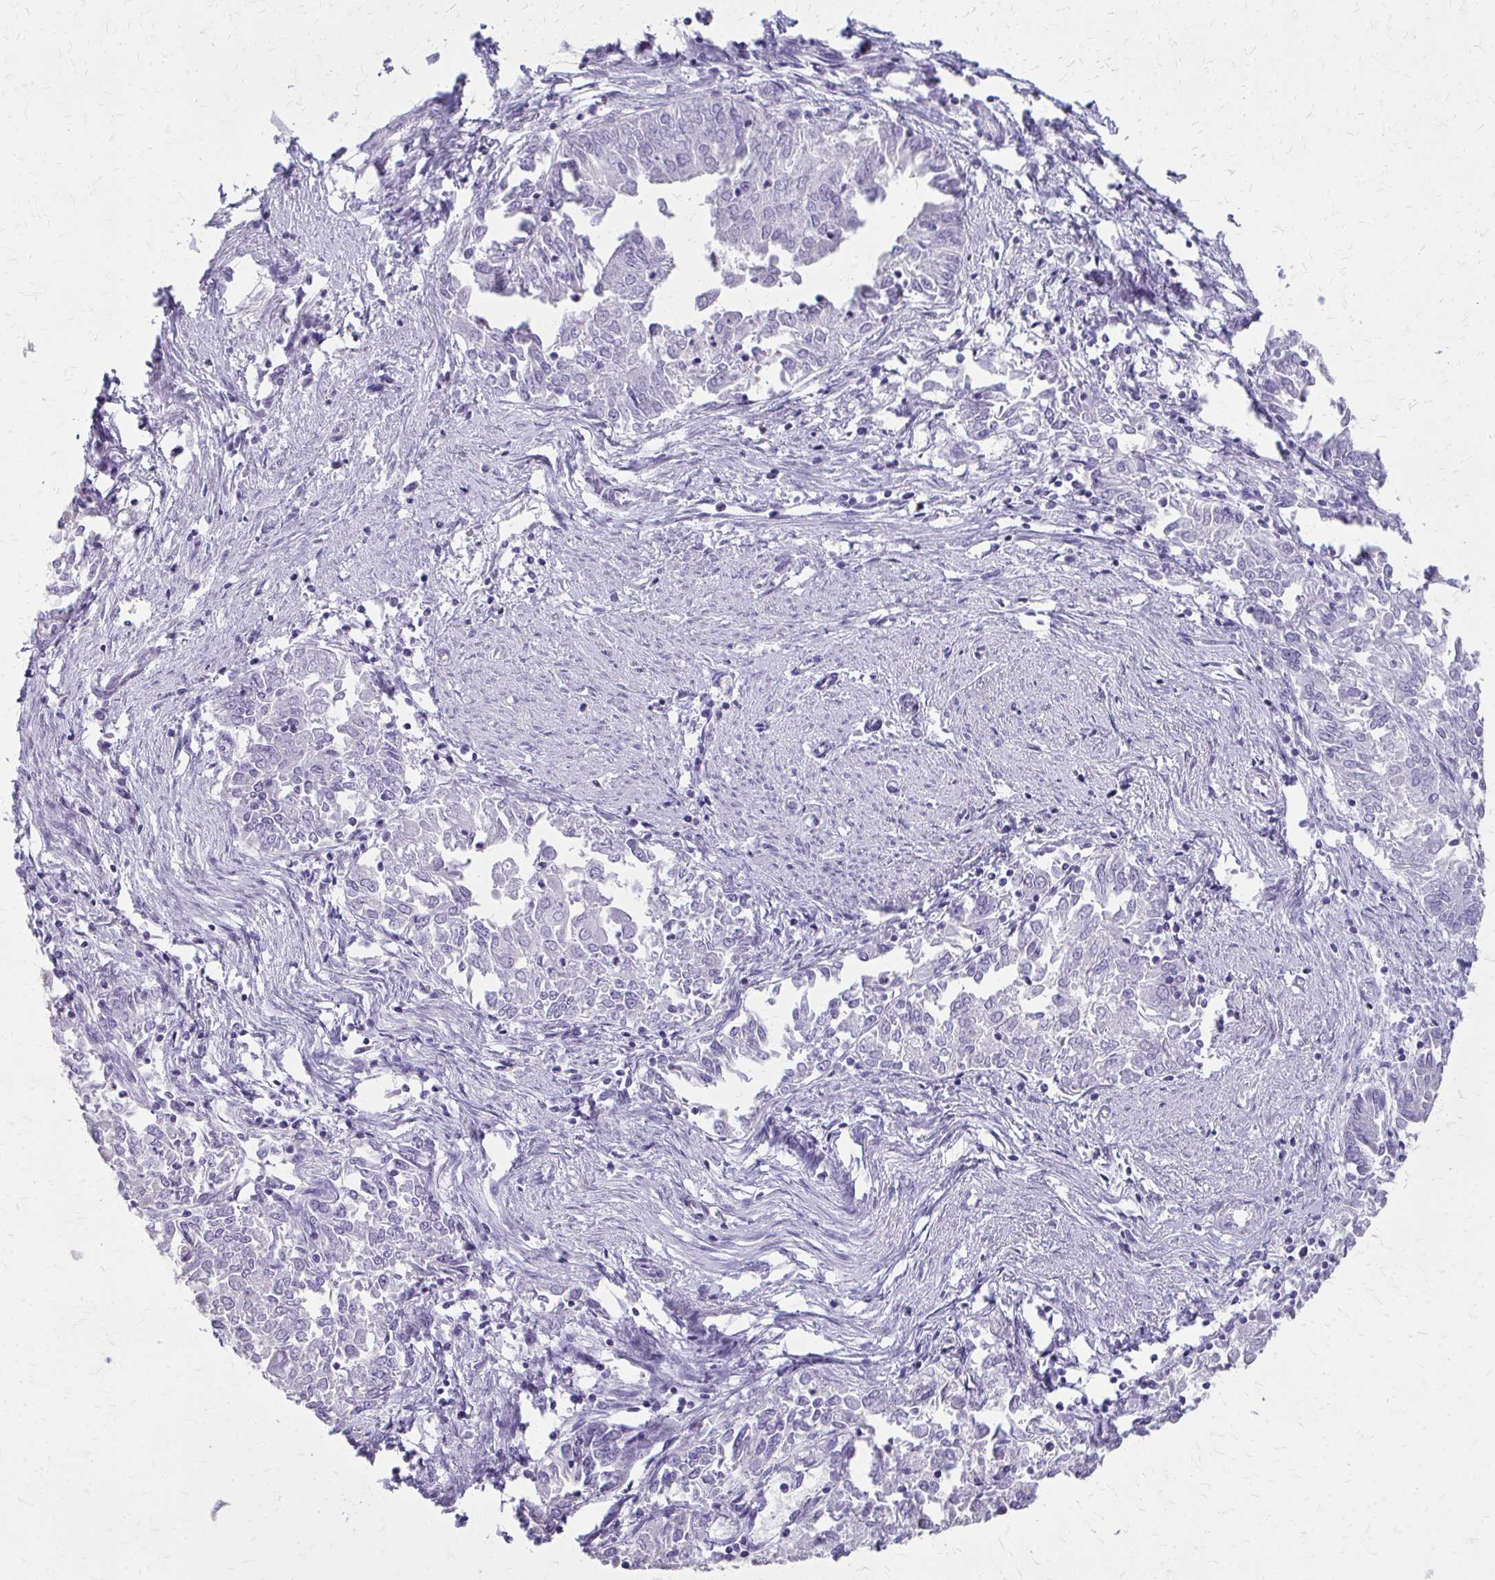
{"staining": {"intensity": "negative", "quantity": "none", "location": "none"}, "tissue": "endometrial cancer", "cell_type": "Tumor cells", "image_type": "cancer", "snomed": [{"axis": "morphology", "description": "Adenocarcinoma, NOS"}, {"axis": "topography", "description": "Endometrium"}], "caption": "Protein analysis of adenocarcinoma (endometrial) reveals no significant positivity in tumor cells. The staining was performed using DAB (3,3'-diaminobenzidine) to visualize the protein expression in brown, while the nuclei were stained in blue with hematoxylin (Magnification: 20x).", "gene": "TRIM6", "patient": {"sex": "female", "age": 57}}